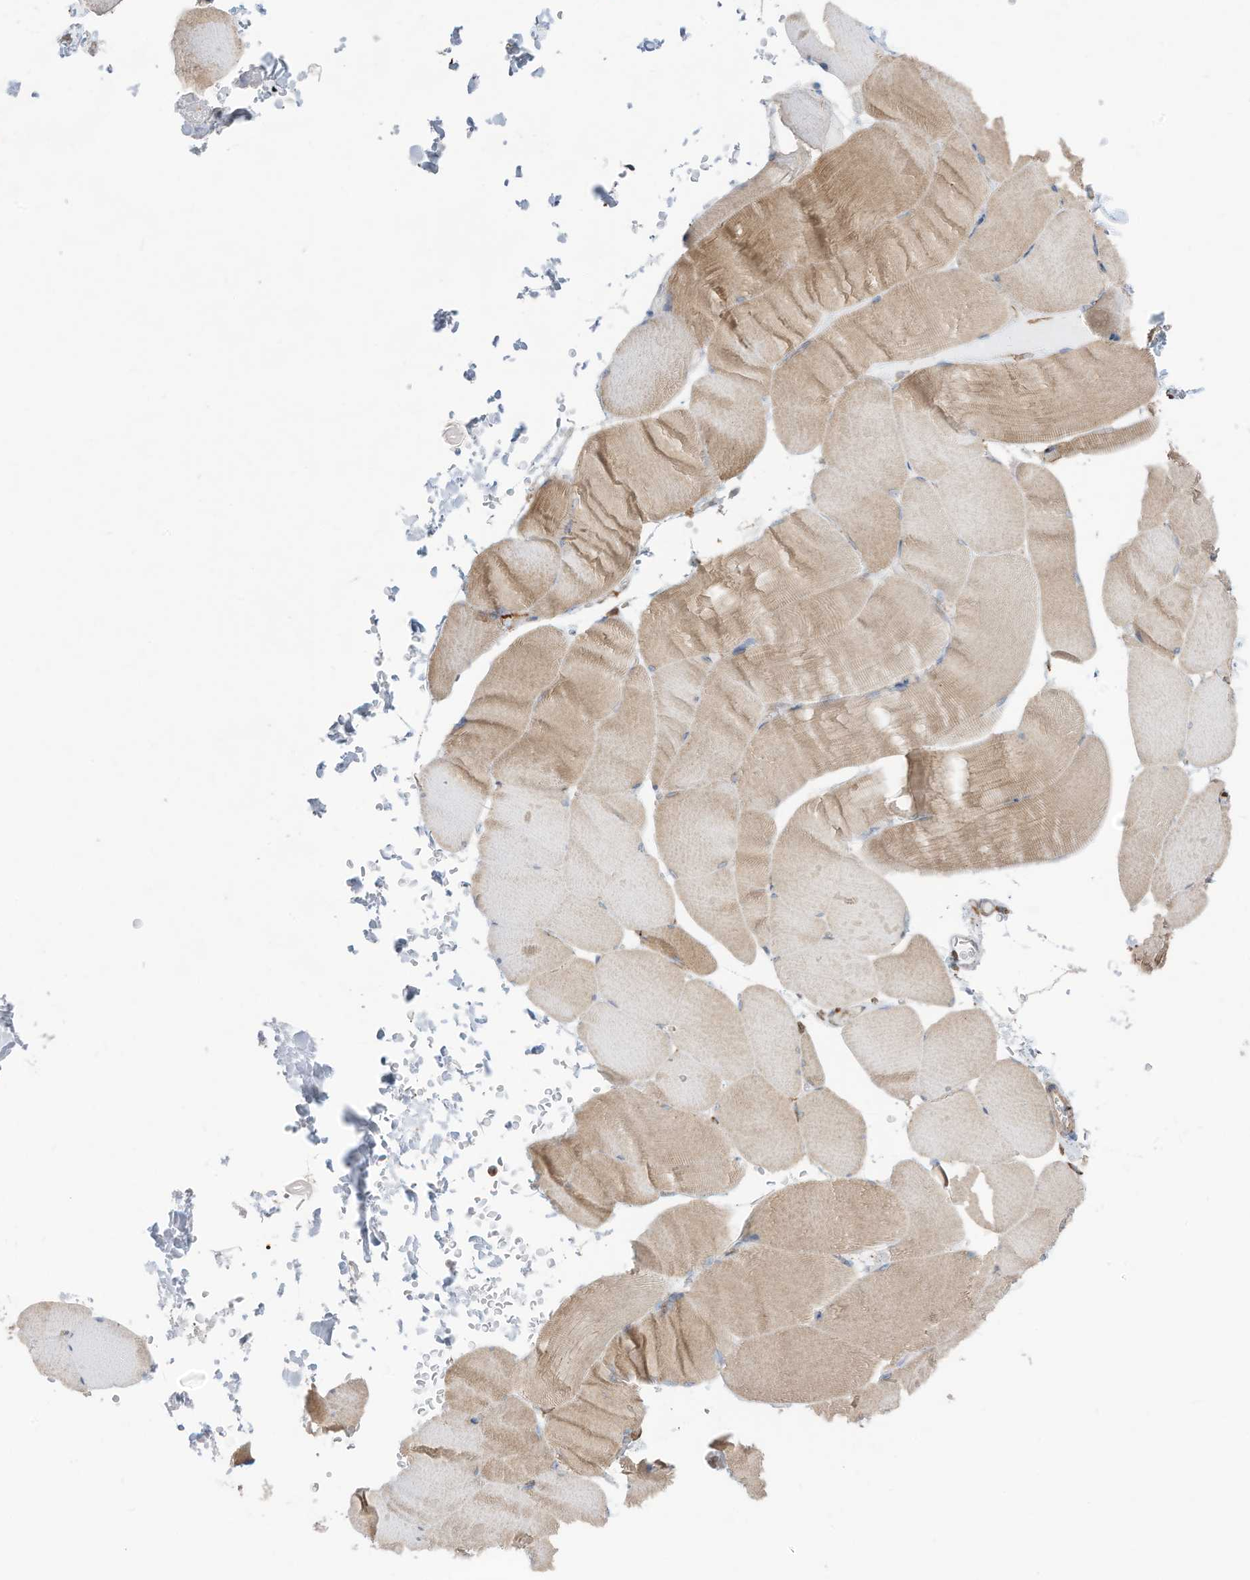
{"staining": {"intensity": "weak", "quantity": "25%-75%", "location": "cytoplasmic/membranous"}, "tissue": "skeletal muscle", "cell_type": "Myocytes", "image_type": "normal", "snomed": [{"axis": "morphology", "description": "Normal tissue, NOS"}, {"axis": "topography", "description": "Skeletal muscle"}, {"axis": "topography", "description": "Parathyroid gland"}], "caption": "Skeletal muscle stained with a brown dye exhibits weak cytoplasmic/membranous positive positivity in about 25%-75% of myocytes.", "gene": "ZNF354C", "patient": {"sex": "female", "age": 37}}